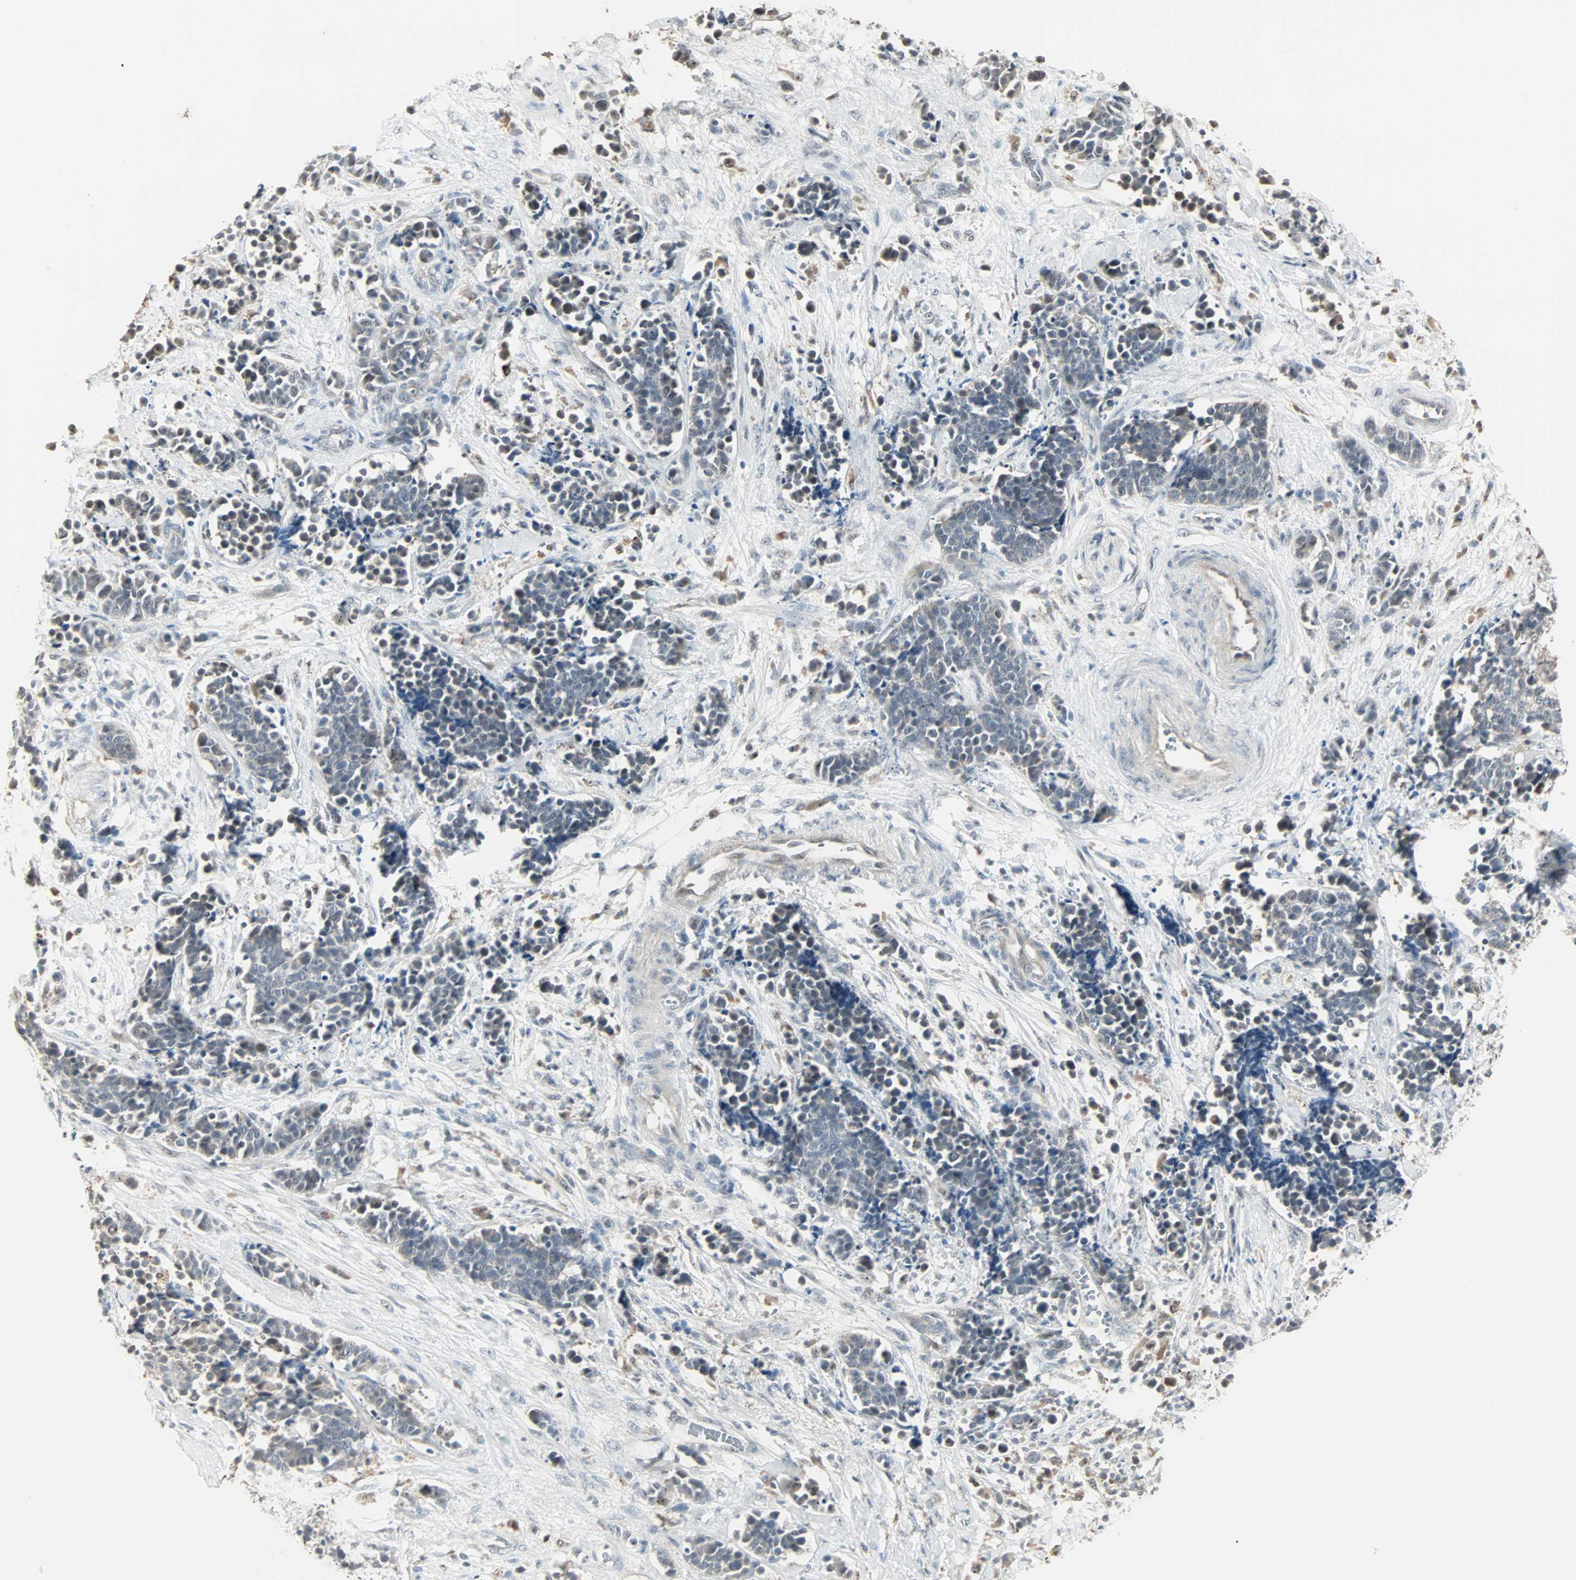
{"staining": {"intensity": "weak", "quantity": "25%-75%", "location": "cytoplasmic/membranous"}, "tissue": "cervical cancer", "cell_type": "Tumor cells", "image_type": "cancer", "snomed": [{"axis": "morphology", "description": "Squamous cell carcinoma, NOS"}, {"axis": "topography", "description": "Cervix"}], "caption": "Weak cytoplasmic/membranous protein positivity is present in approximately 25%-75% of tumor cells in cervical squamous cell carcinoma.", "gene": "KDM4A", "patient": {"sex": "female", "age": 35}}